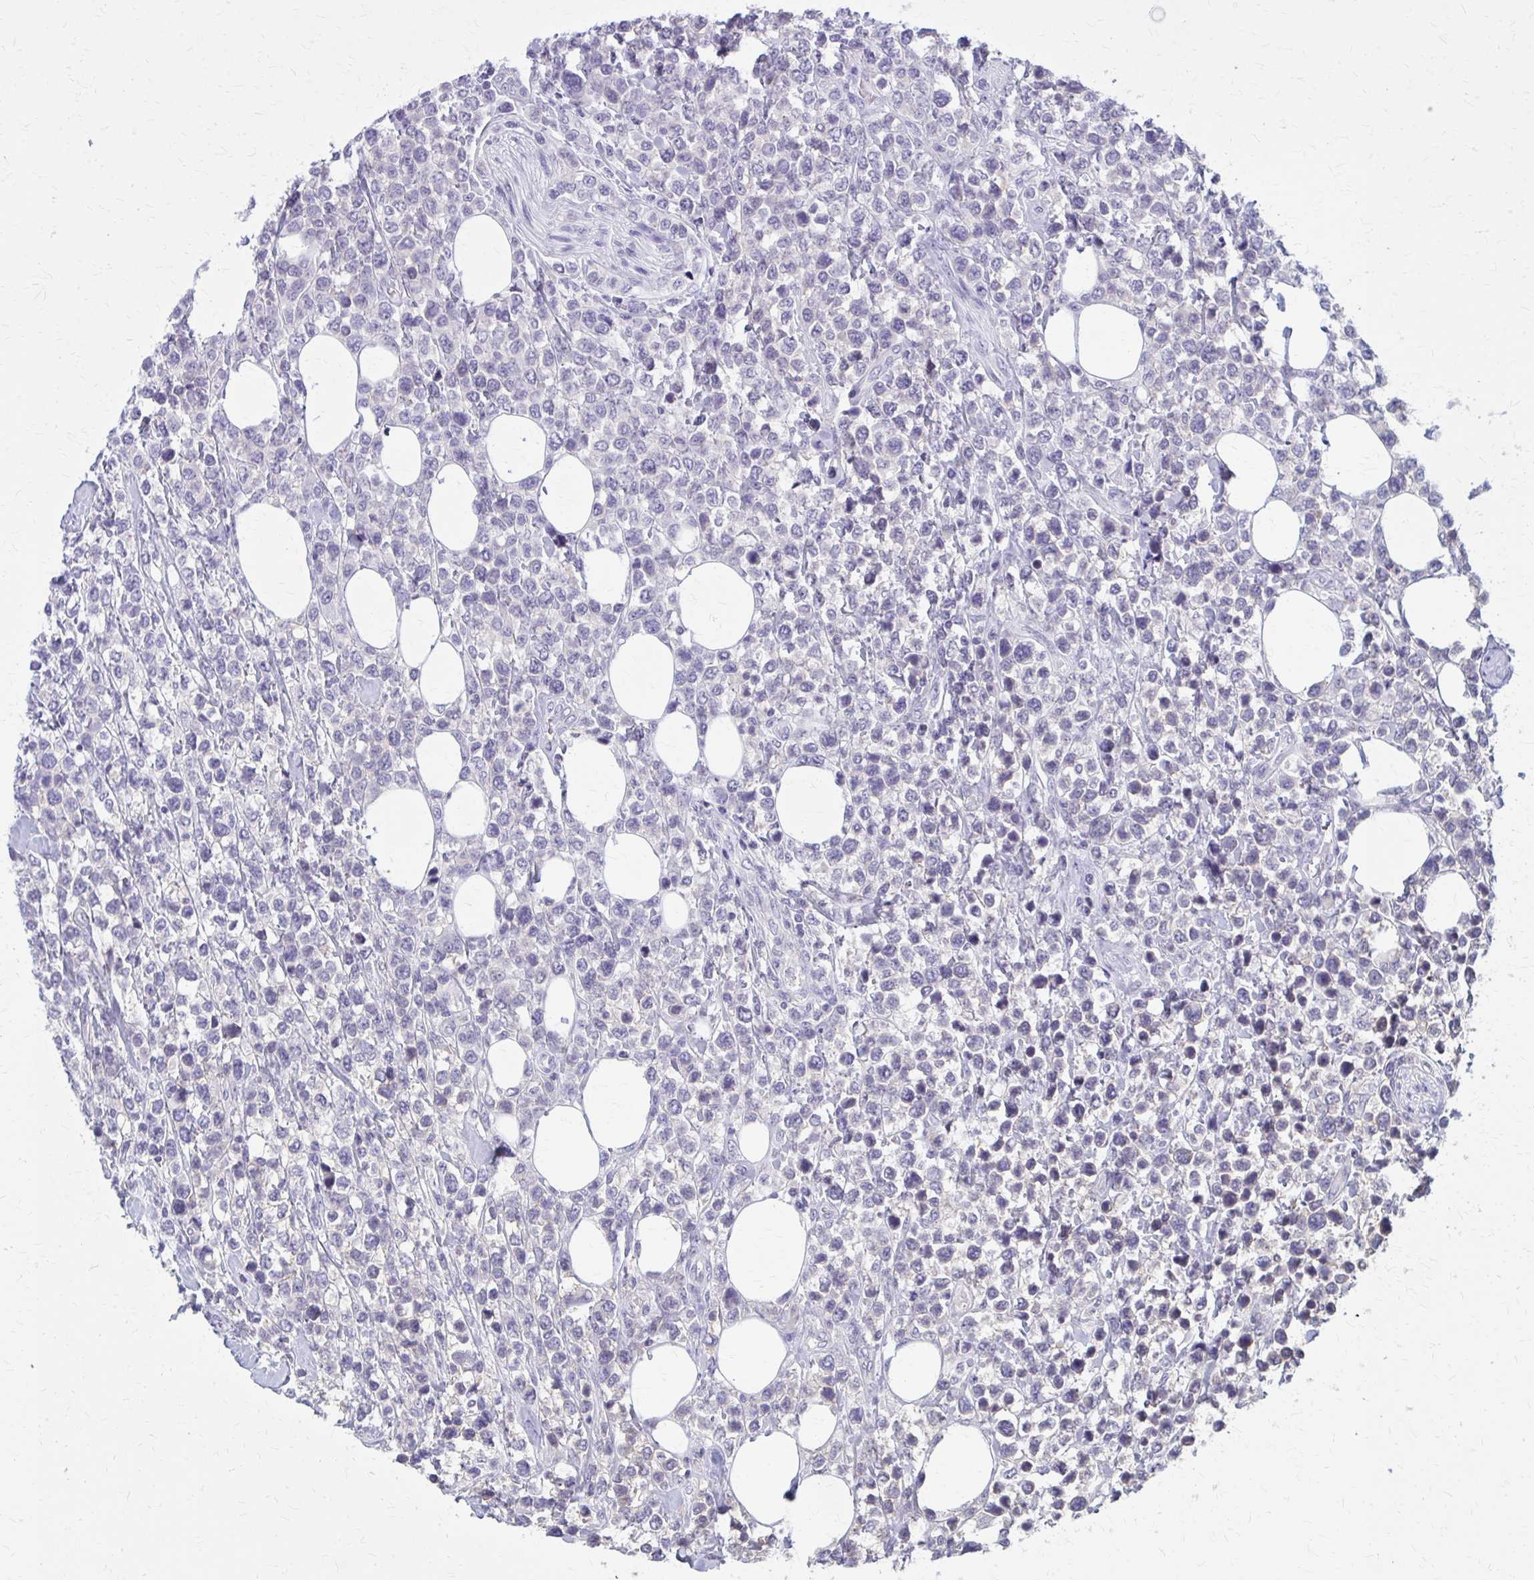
{"staining": {"intensity": "negative", "quantity": "none", "location": "none"}, "tissue": "lymphoma", "cell_type": "Tumor cells", "image_type": "cancer", "snomed": [{"axis": "morphology", "description": "Malignant lymphoma, non-Hodgkin's type, High grade"}, {"axis": "topography", "description": "Soft tissue"}], "caption": "IHC micrograph of neoplastic tissue: human lymphoma stained with DAB (3,3'-diaminobenzidine) exhibits no significant protein expression in tumor cells.", "gene": "OR4A47", "patient": {"sex": "female", "age": 56}}